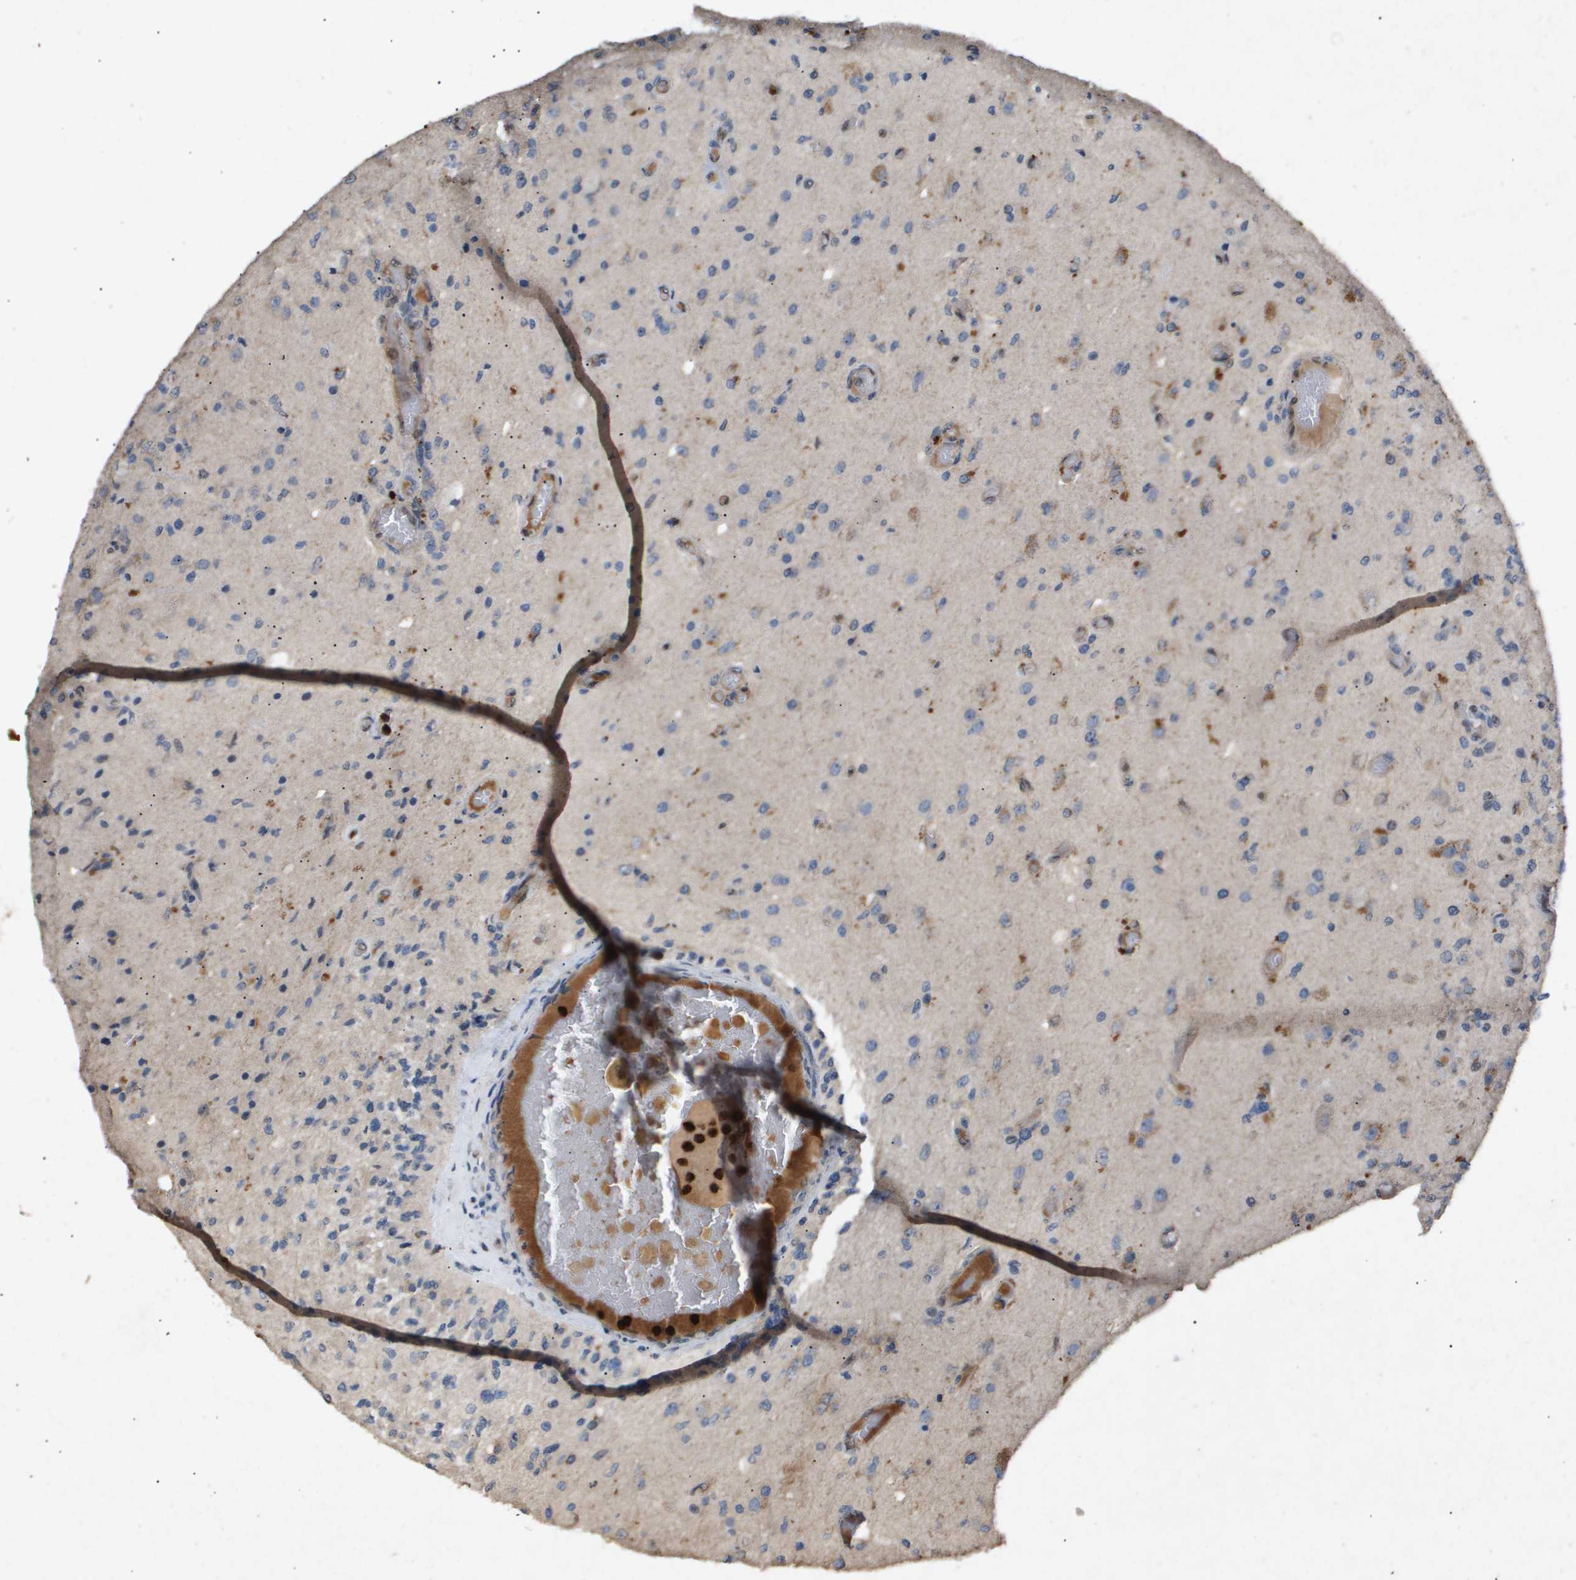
{"staining": {"intensity": "weak", "quantity": "<25%", "location": "cytoplasmic/membranous"}, "tissue": "glioma", "cell_type": "Tumor cells", "image_type": "cancer", "snomed": [{"axis": "morphology", "description": "Normal tissue, NOS"}, {"axis": "morphology", "description": "Glioma, malignant, High grade"}, {"axis": "topography", "description": "Cerebral cortex"}], "caption": "Photomicrograph shows no protein expression in tumor cells of malignant glioma (high-grade) tissue. The staining is performed using DAB brown chromogen with nuclei counter-stained in using hematoxylin.", "gene": "ERG", "patient": {"sex": "male", "age": 77}}